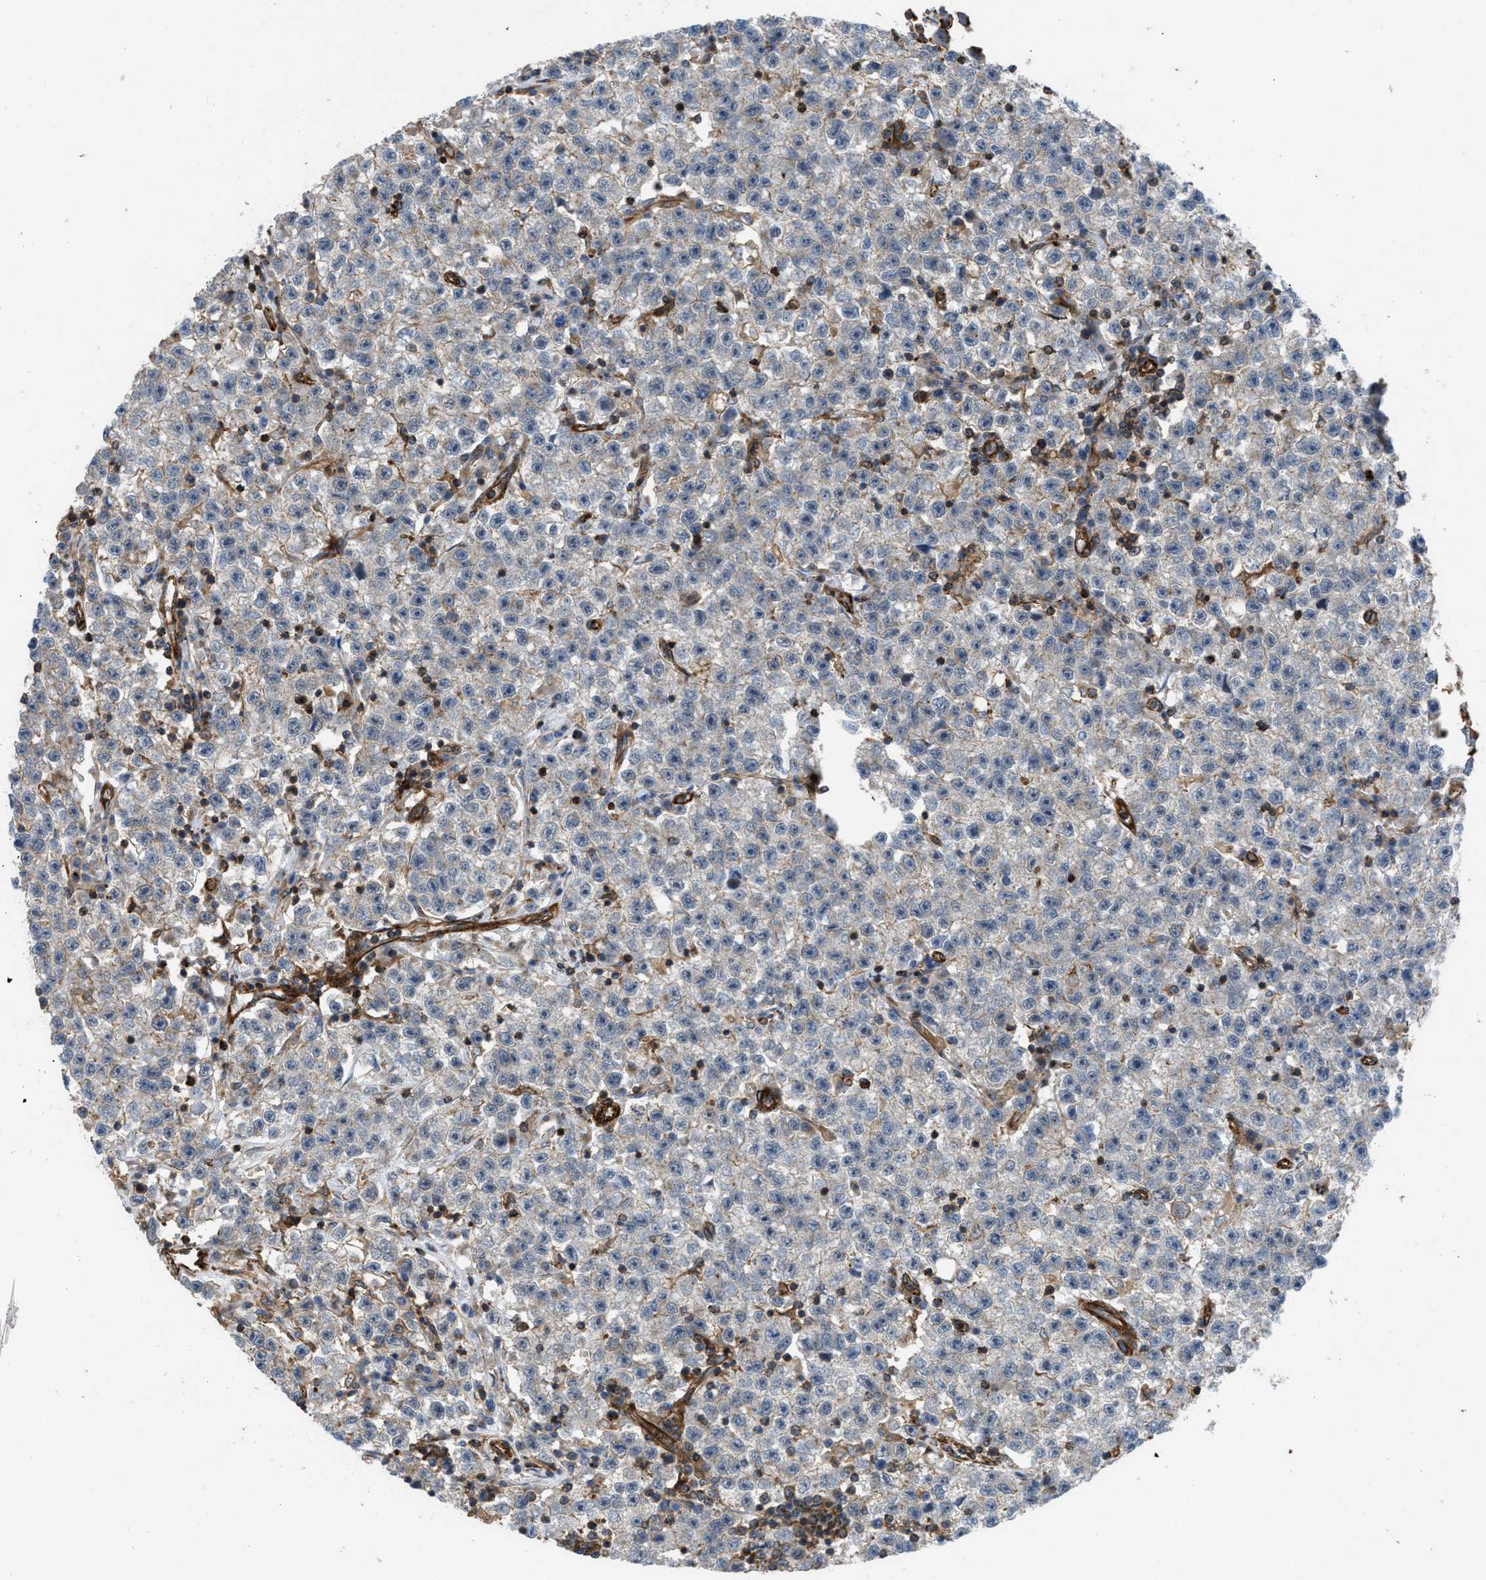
{"staining": {"intensity": "weak", "quantity": "25%-75%", "location": "cytoplasmic/membranous"}, "tissue": "testis cancer", "cell_type": "Tumor cells", "image_type": "cancer", "snomed": [{"axis": "morphology", "description": "Seminoma, NOS"}, {"axis": "topography", "description": "Testis"}], "caption": "IHC photomicrograph of neoplastic tissue: seminoma (testis) stained using immunohistochemistry (IHC) displays low levels of weak protein expression localized specifically in the cytoplasmic/membranous of tumor cells, appearing as a cytoplasmic/membranous brown color.", "gene": "PTPRE", "patient": {"sex": "male", "age": 22}}